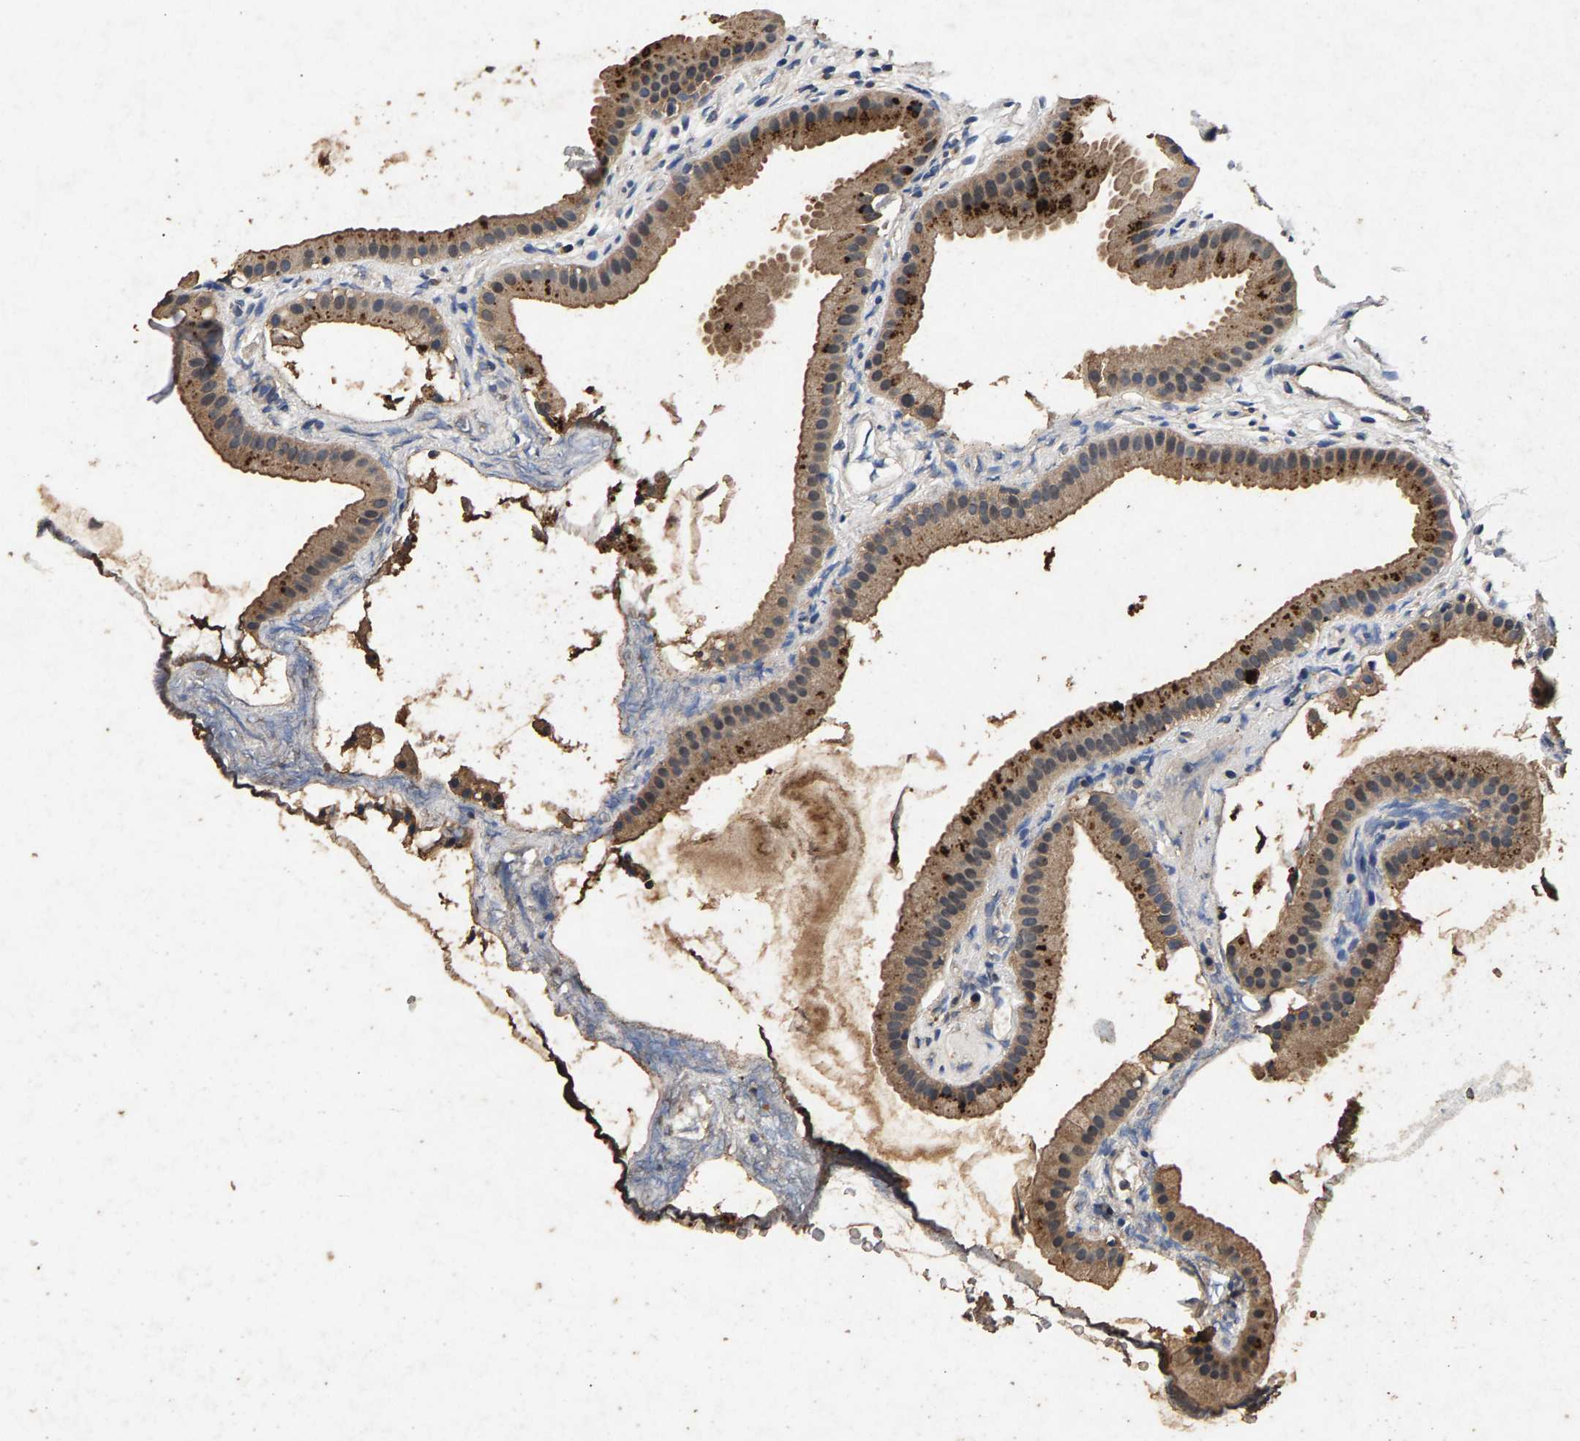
{"staining": {"intensity": "moderate", "quantity": ">75%", "location": "cytoplasmic/membranous"}, "tissue": "gallbladder", "cell_type": "Glandular cells", "image_type": "normal", "snomed": [{"axis": "morphology", "description": "Normal tissue, NOS"}, {"axis": "topography", "description": "Gallbladder"}], "caption": "Immunohistochemistry of normal human gallbladder displays medium levels of moderate cytoplasmic/membranous staining in about >75% of glandular cells. (IHC, brightfield microscopy, high magnification).", "gene": "PPP1CC", "patient": {"sex": "female", "age": 64}}